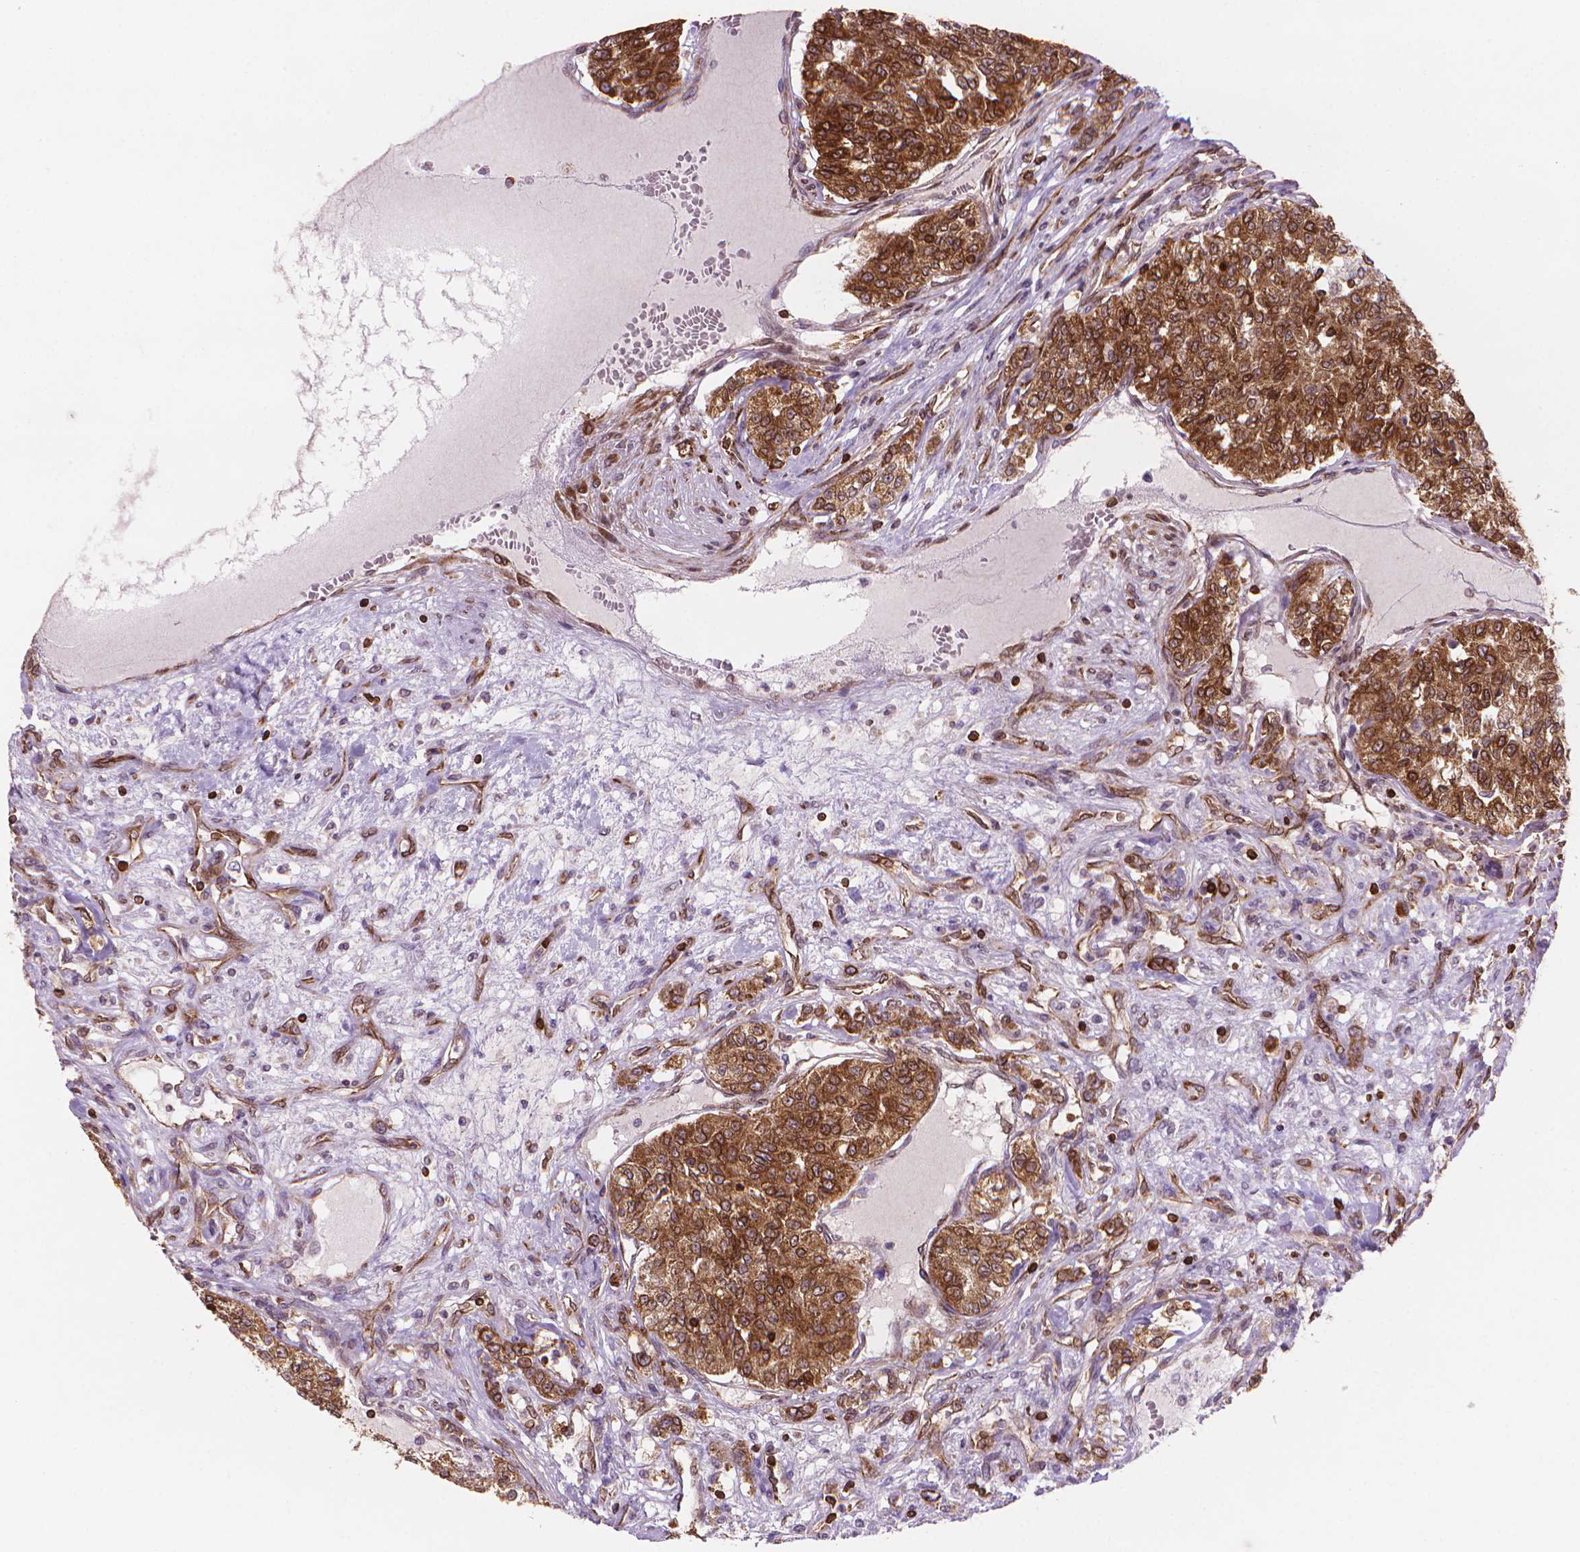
{"staining": {"intensity": "moderate", "quantity": ">75%", "location": "cytoplasmic/membranous"}, "tissue": "renal cancer", "cell_type": "Tumor cells", "image_type": "cancer", "snomed": [{"axis": "morphology", "description": "Adenocarcinoma, NOS"}, {"axis": "topography", "description": "Kidney"}], "caption": "Immunohistochemistry photomicrograph of neoplastic tissue: renal adenocarcinoma stained using immunohistochemistry displays medium levels of moderate protein expression localized specifically in the cytoplasmic/membranous of tumor cells, appearing as a cytoplasmic/membranous brown color.", "gene": "BCL2", "patient": {"sex": "female", "age": 63}}